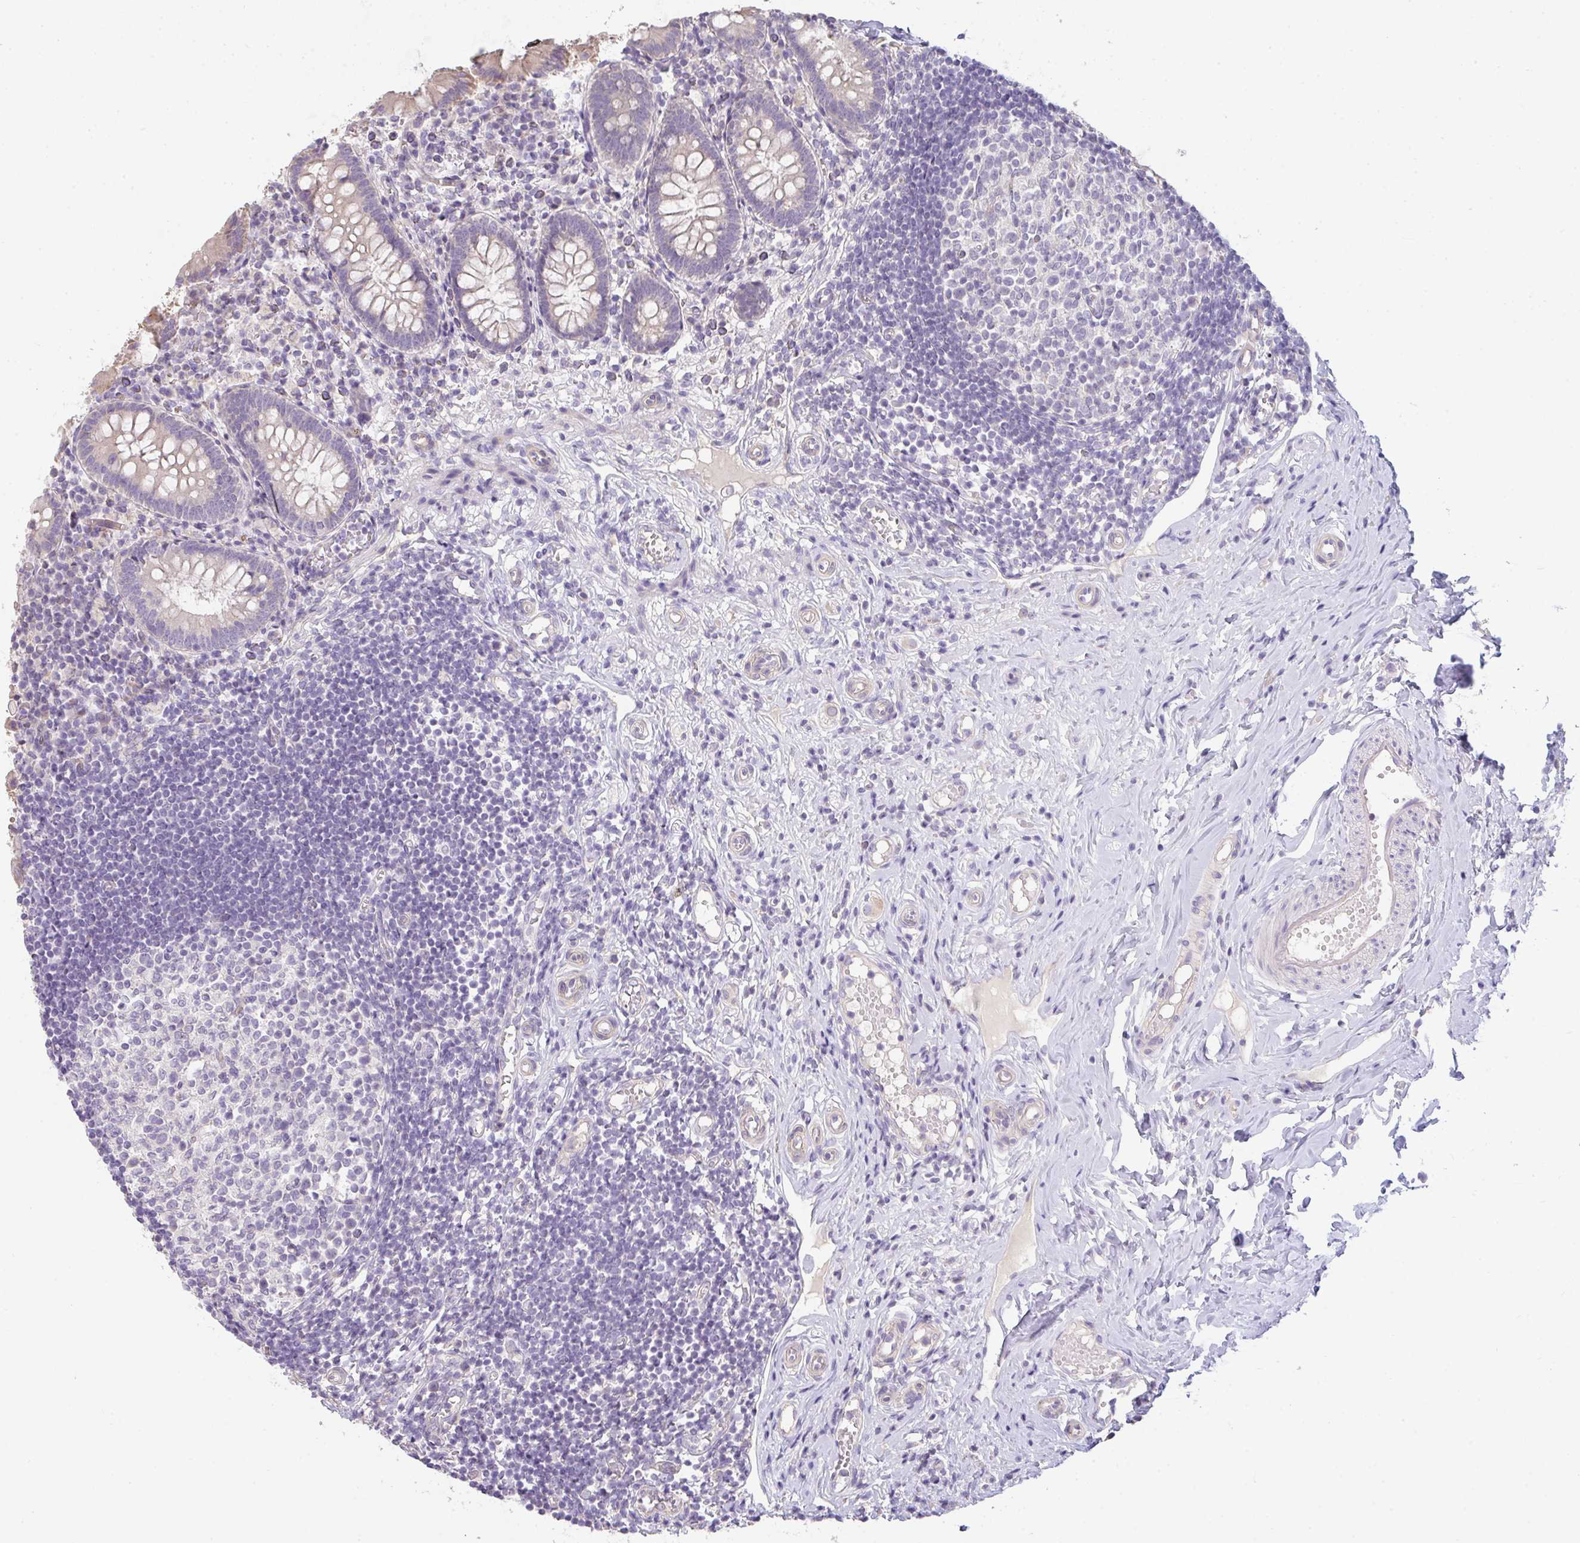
{"staining": {"intensity": "weak", "quantity": "25%-75%", "location": "cytoplasmic/membranous"}, "tissue": "appendix", "cell_type": "Glandular cells", "image_type": "normal", "snomed": [{"axis": "morphology", "description": "Normal tissue, NOS"}, {"axis": "topography", "description": "Appendix"}], "caption": "Immunohistochemical staining of unremarkable human appendix reveals 25%-75% levels of weak cytoplasmic/membranous protein staining in approximately 25%-75% of glandular cells.", "gene": "FILIP1", "patient": {"sex": "female", "age": 17}}